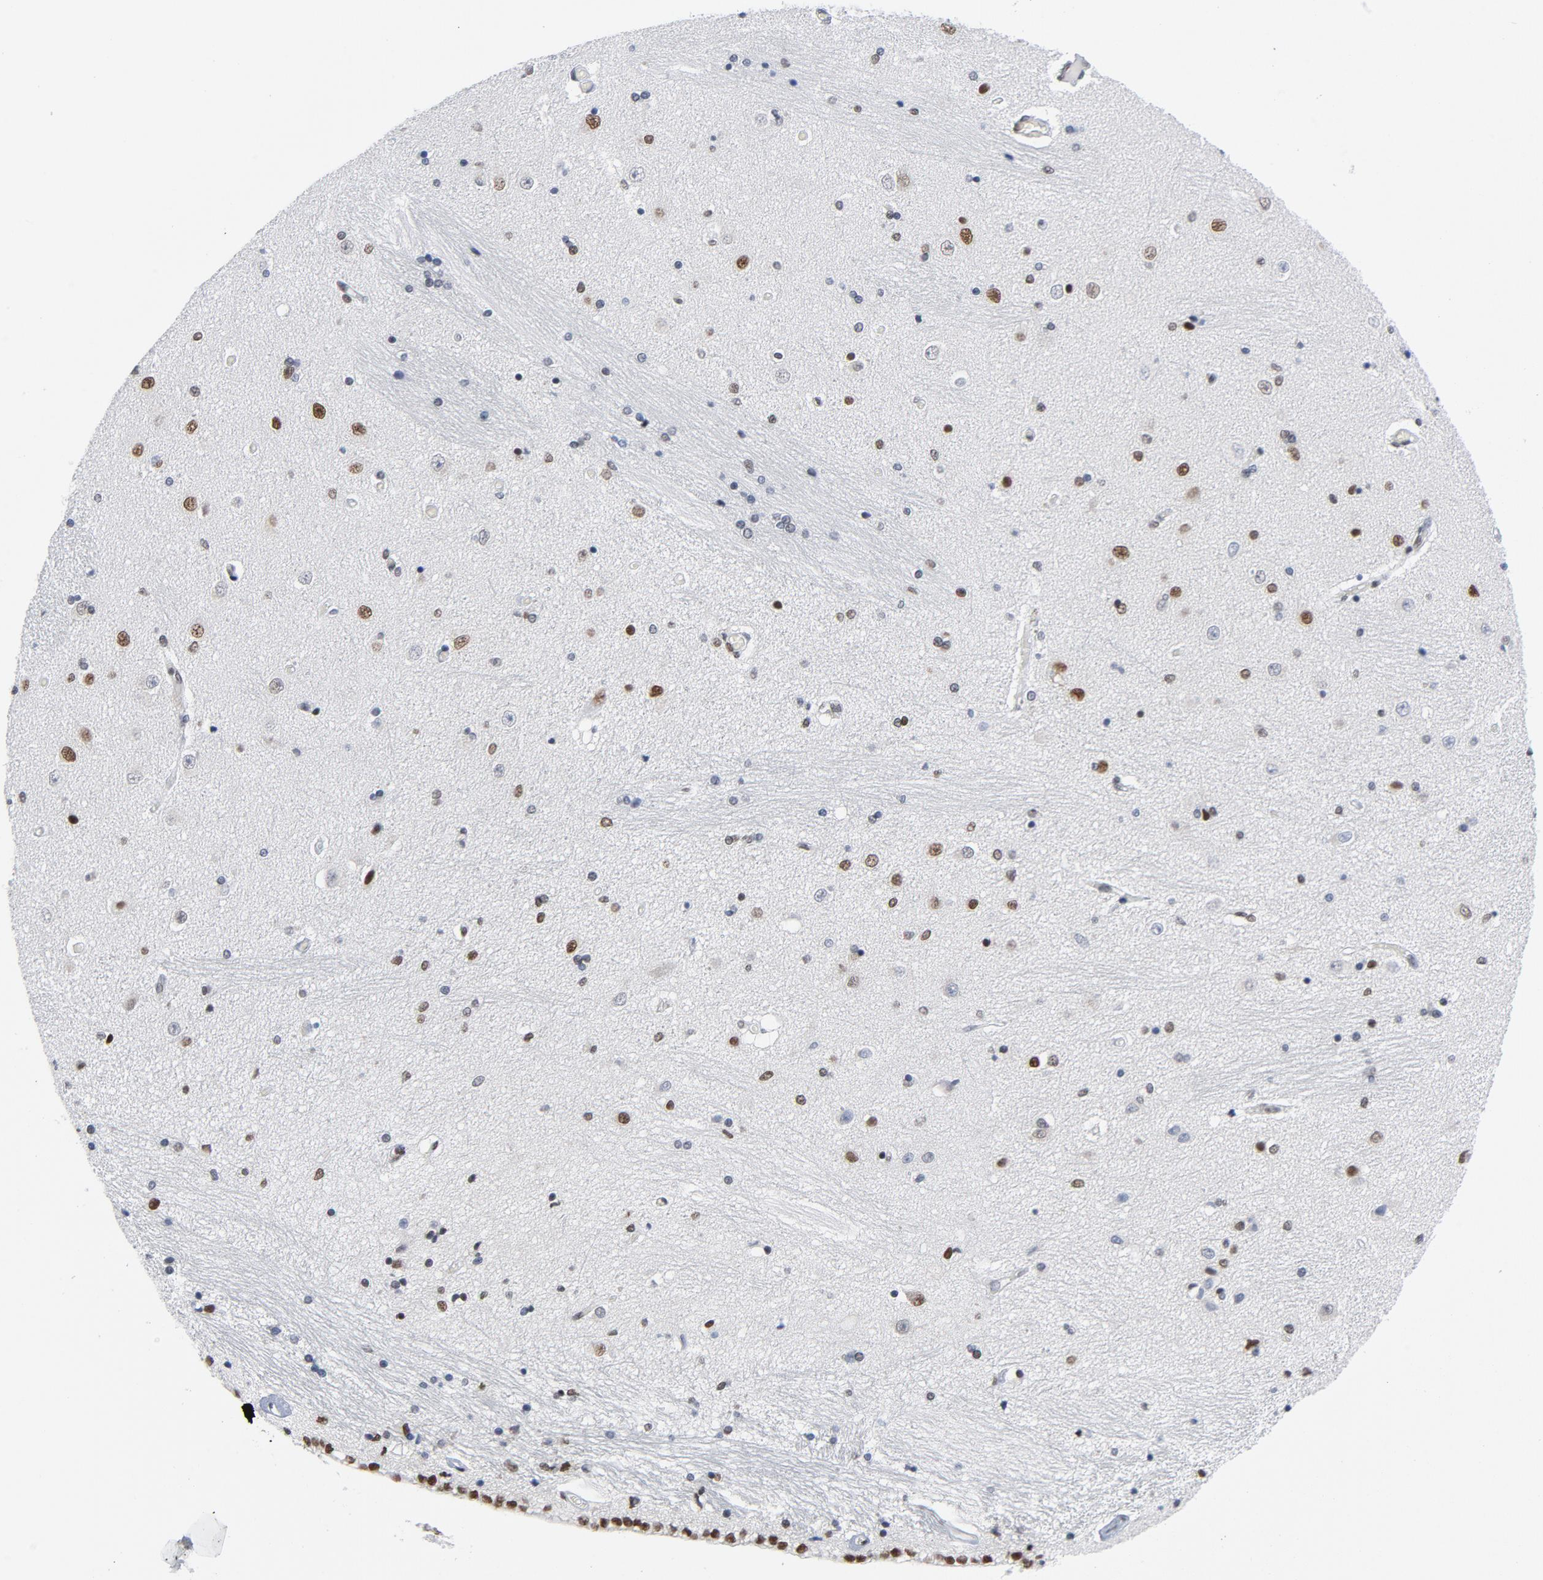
{"staining": {"intensity": "moderate", "quantity": "25%-75%", "location": "nuclear"}, "tissue": "hippocampus", "cell_type": "Glial cells", "image_type": "normal", "snomed": [{"axis": "morphology", "description": "Normal tissue, NOS"}, {"axis": "topography", "description": "Hippocampus"}], "caption": "Benign hippocampus was stained to show a protein in brown. There is medium levels of moderate nuclear staining in about 25%-75% of glial cells.", "gene": "CSTF2", "patient": {"sex": "female", "age": 54}}